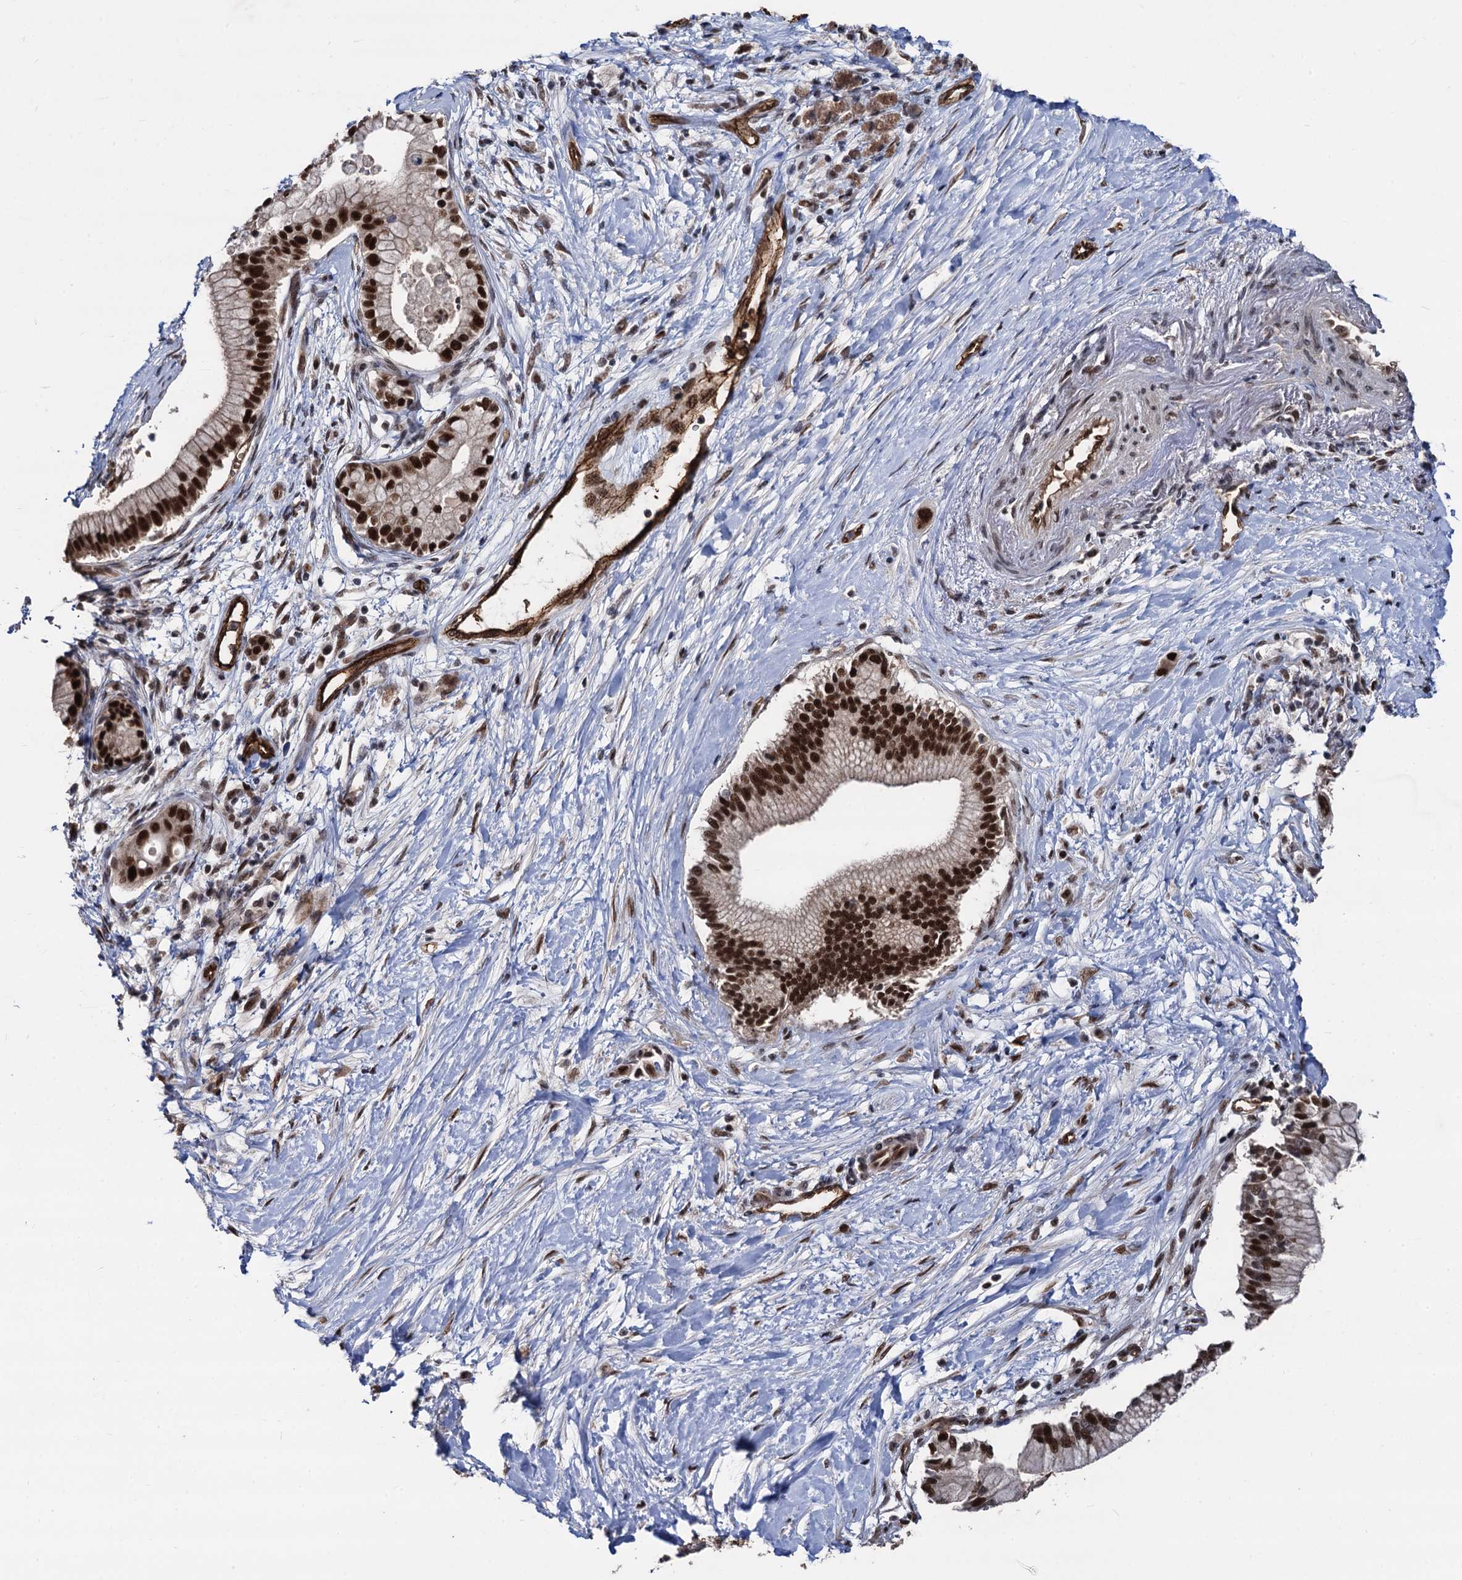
{"staining": {"intensity": "strong", "quantity": ">75%", "location": "nuclear"}, "tissue": "pancreatic cancer", "cell_type": "Tumor cells", "image_type": "cancer", "snomed": [{"axis": "morphology", "description": "Adenocarcinoma, NOS"}, {"axis": "topography", "description": "Pancreas"}], "caption": "An image showing strong nuclear staining in approximately >75% of tumor cells in pancreatic cancer (adenocarcinoma), as visualized by brown immunohistochemical staining.", "gene": "GALNT11", "patient": {"sex": "male", "age": 68}}